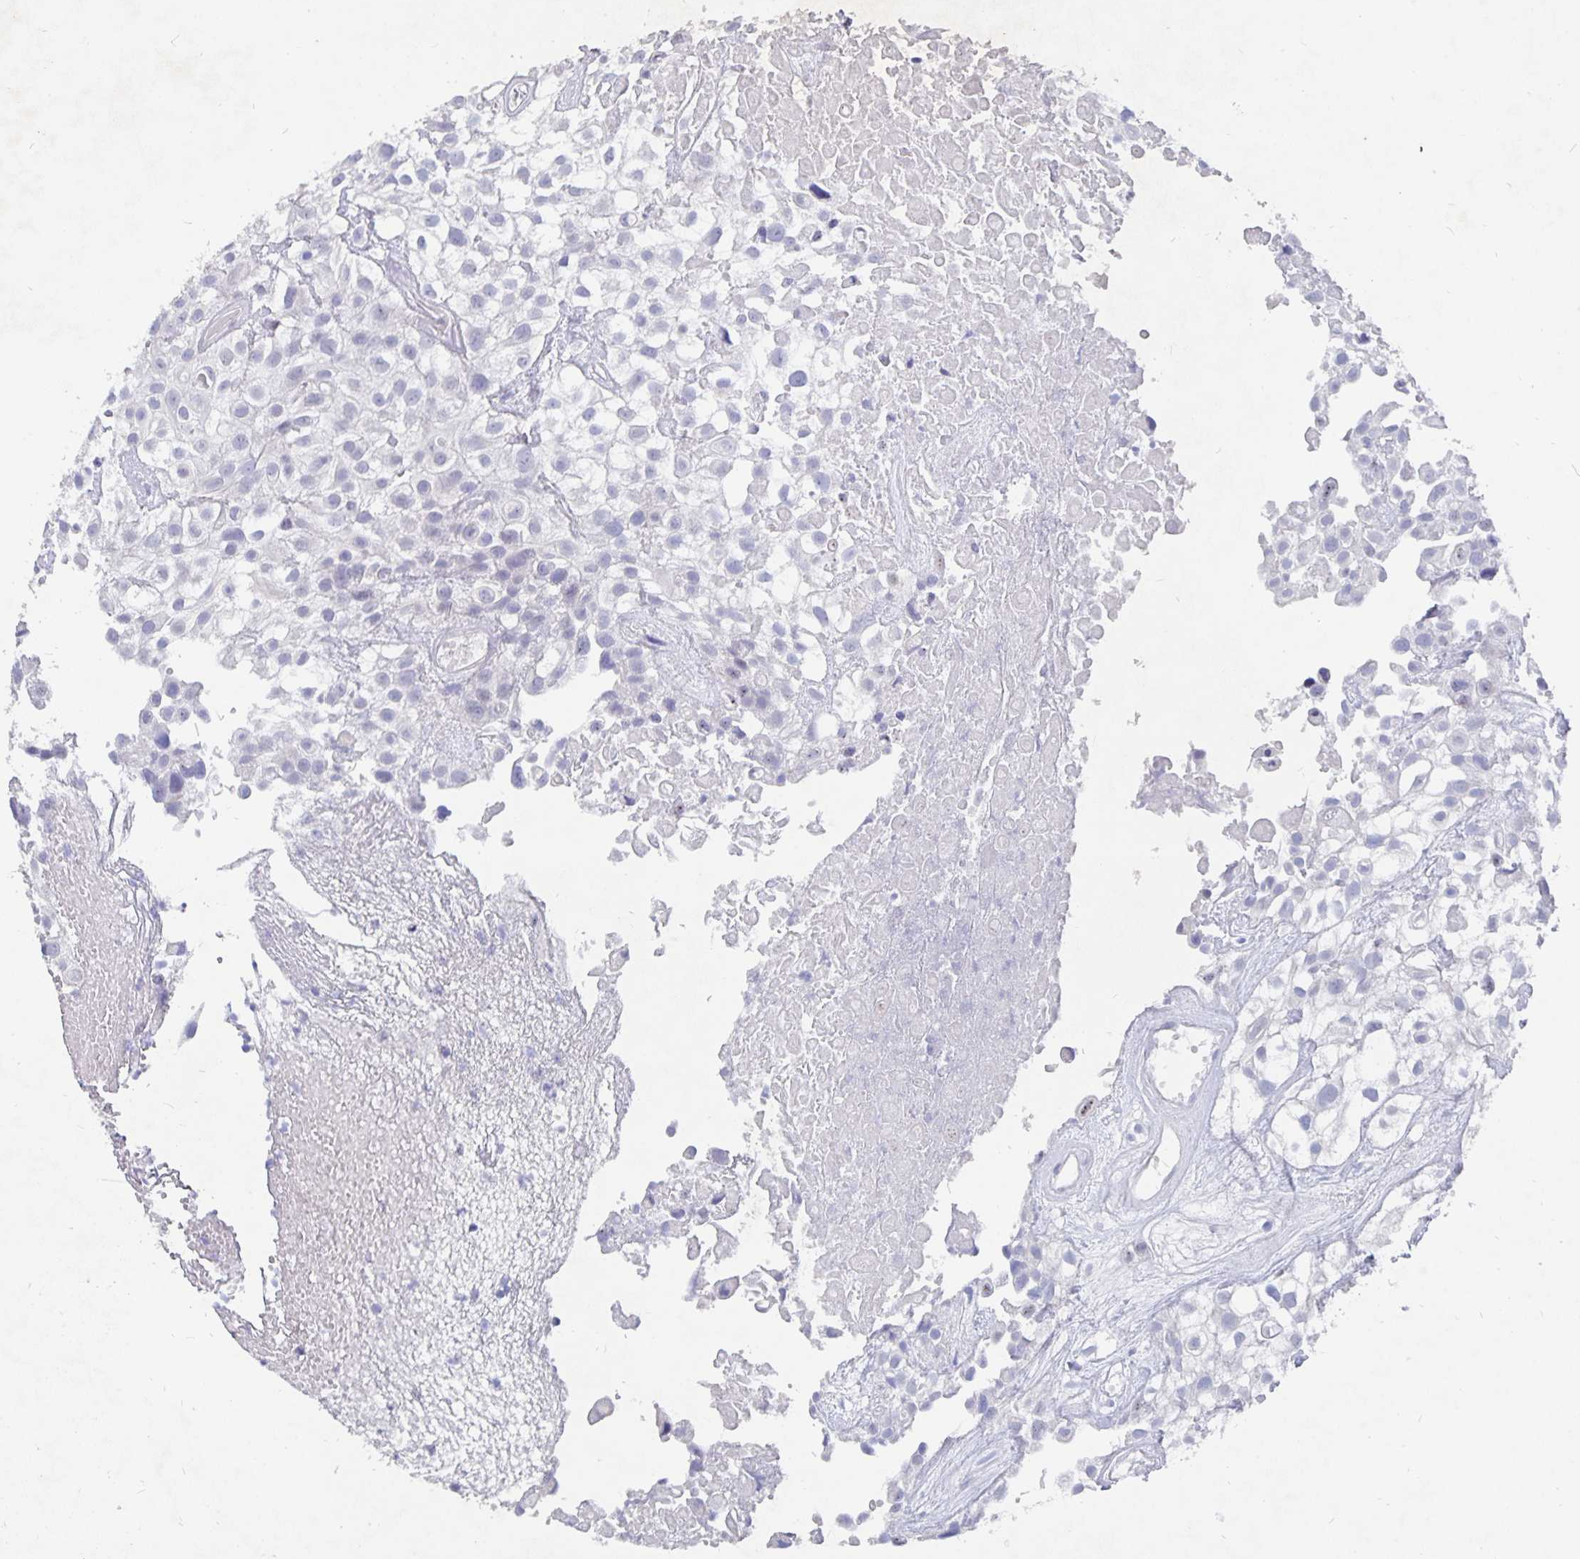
{"staining": {"intensity": "negative", "quantity": "none", "location": "none"}, "tissue": "urothelial cancer", "cell_type": "Tumor cells", "image_type": "cancer", "snomed": [{"axis": "morphology", "description": "Urothelial carcinoma, High grade"}, {"axis": "topography", "description": "Urinary bladder"}], "caption": "There is no significant staining in tumor cells of high-grade urothelial carcinoma.", "gene": "SMOC1", "patient": {"sex": "male", "age": 56}}